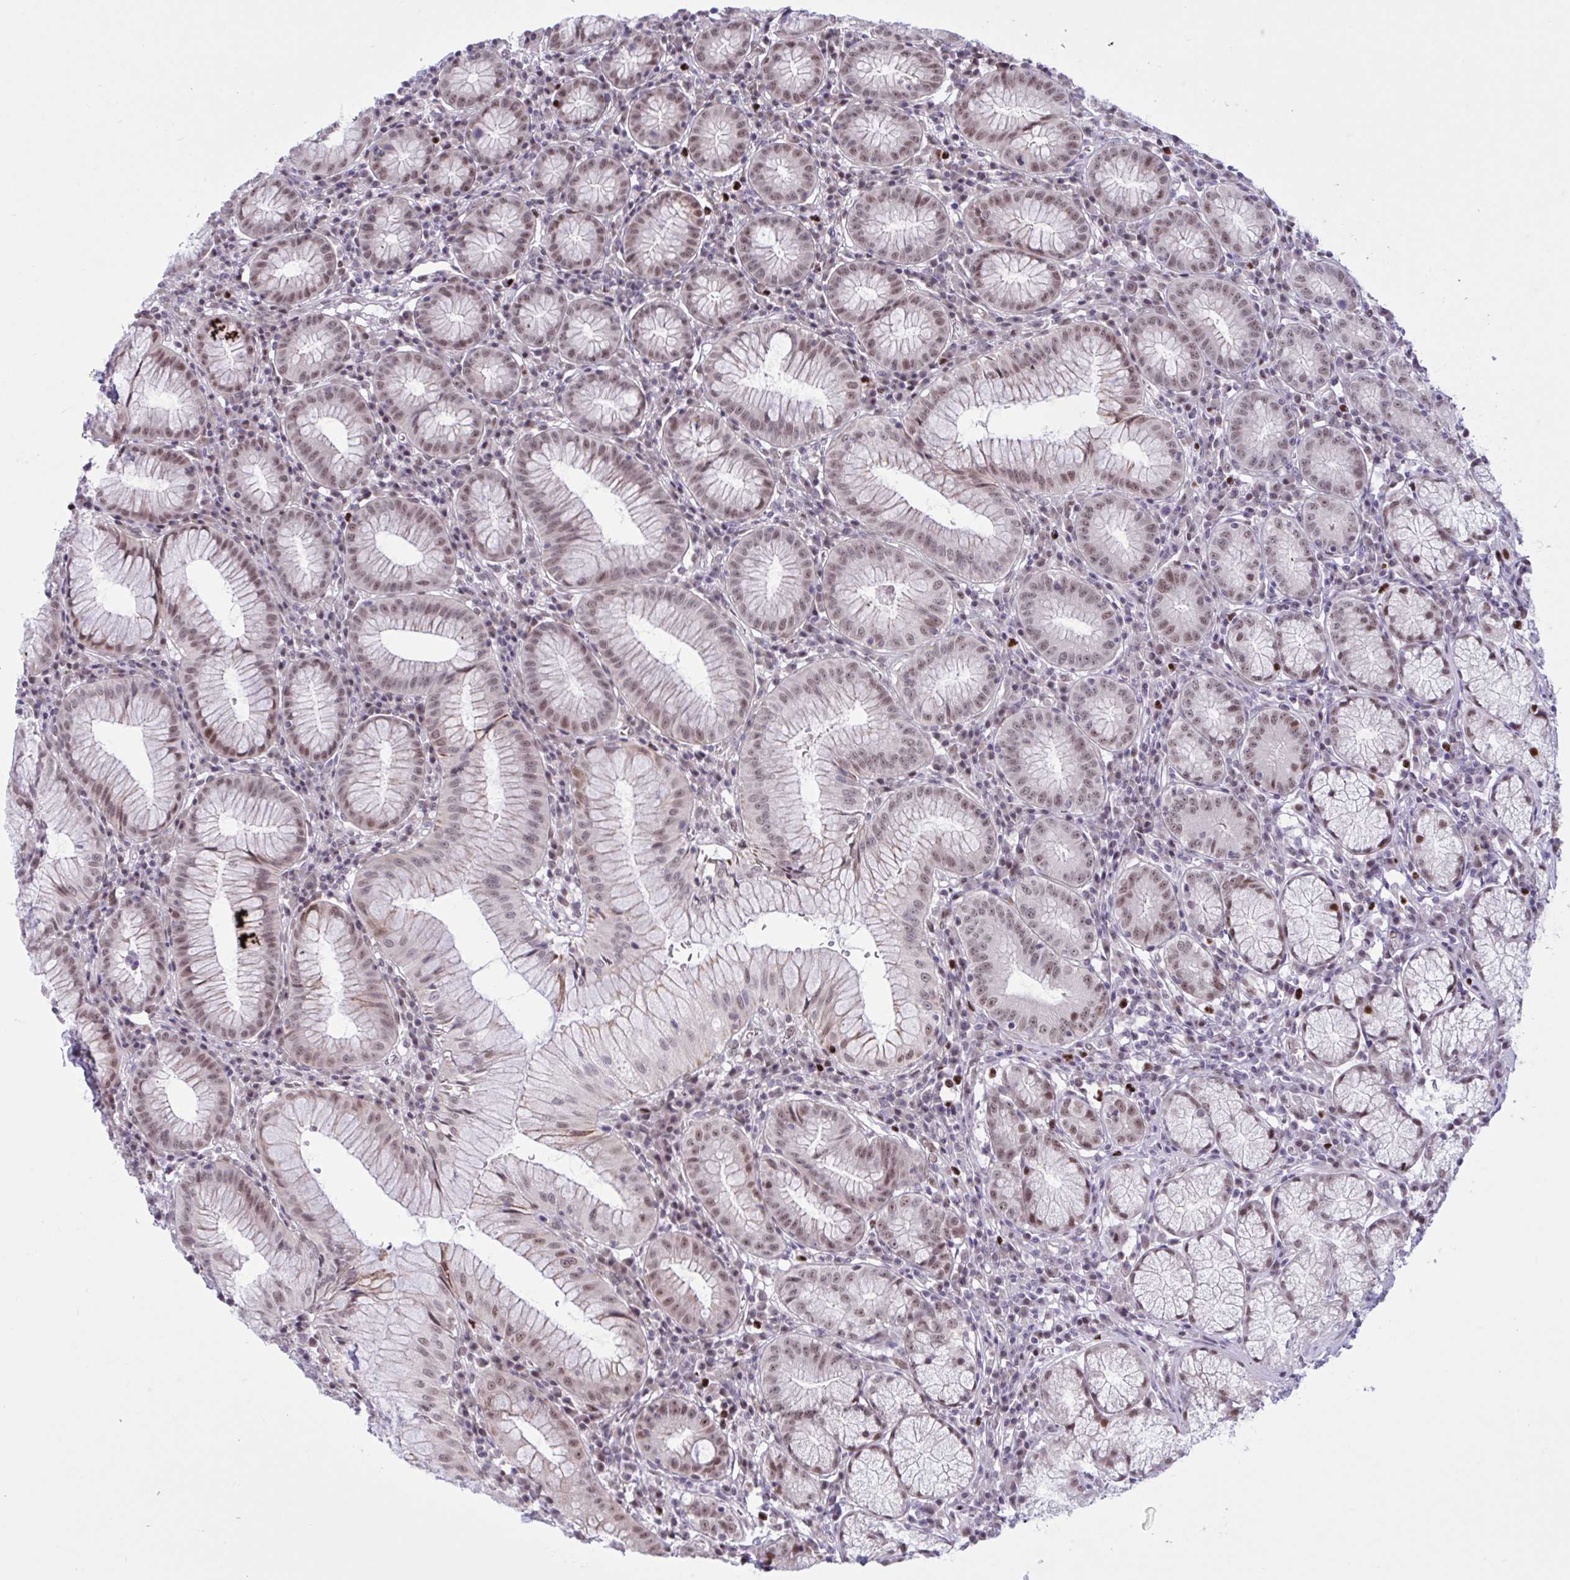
{"staining": {"intensity": "moderate", "quantity": ">75%", "location": "nuclear"}, "tissue": "stomach", "cell_type": "Glandular cells", "image_type": "normal", "snomed": [{"axis": "morphology", "description": "Normal tissue, NOS"}, {"axis": "topography", "description": "Stomach"}], "caption": "The immunohistochemical stain highlights moderate nuclear positivity in glandular cells of benign stomach. The protein is stained brown, and the nuclei are stained in blue (DAB IHC with brightfield microscopy, high magnification).", "gene": "PRMT6", "patient": {"sex": "male", "age": 55}}